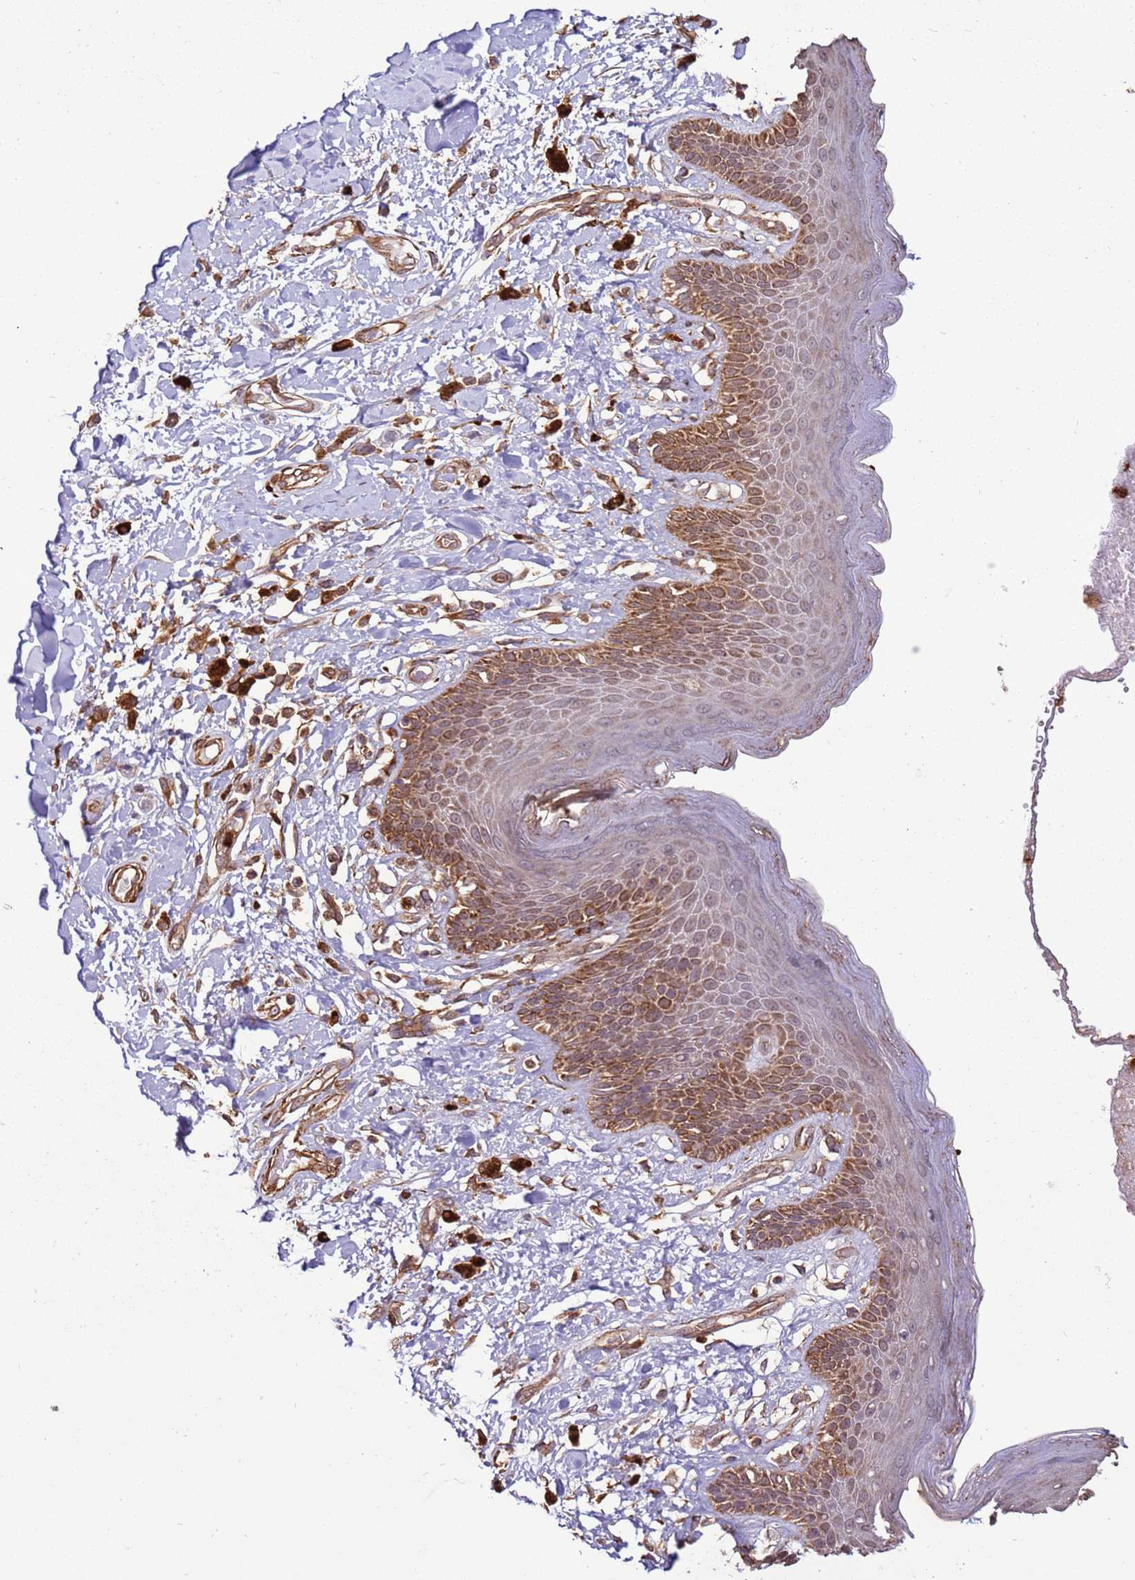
{"staining": {"intensity": "strong", "quantity": "25%-75%", "location": "cytoplasmic/membranous"}, "tissue": "skin", "cell_type": "Epidermal cells", "image_type": "normal", "snomed": [{"axis": "morphology", "description": "Normal tissue, NOS"}, {"axis": "topography", "description": "Anal"}], "caption": "Immunohistochemistry histopathology image of unremarkable skin: skin stained using immunohistochemistry exhibits high levels of strong protein expression localized specifically in the cytoplasmic/membranous of epidermal cells, appearing as a cytoplasmic/membranous brown color.", "gene": "DDX59", "patient": {"sex": "female", "age": 78}}